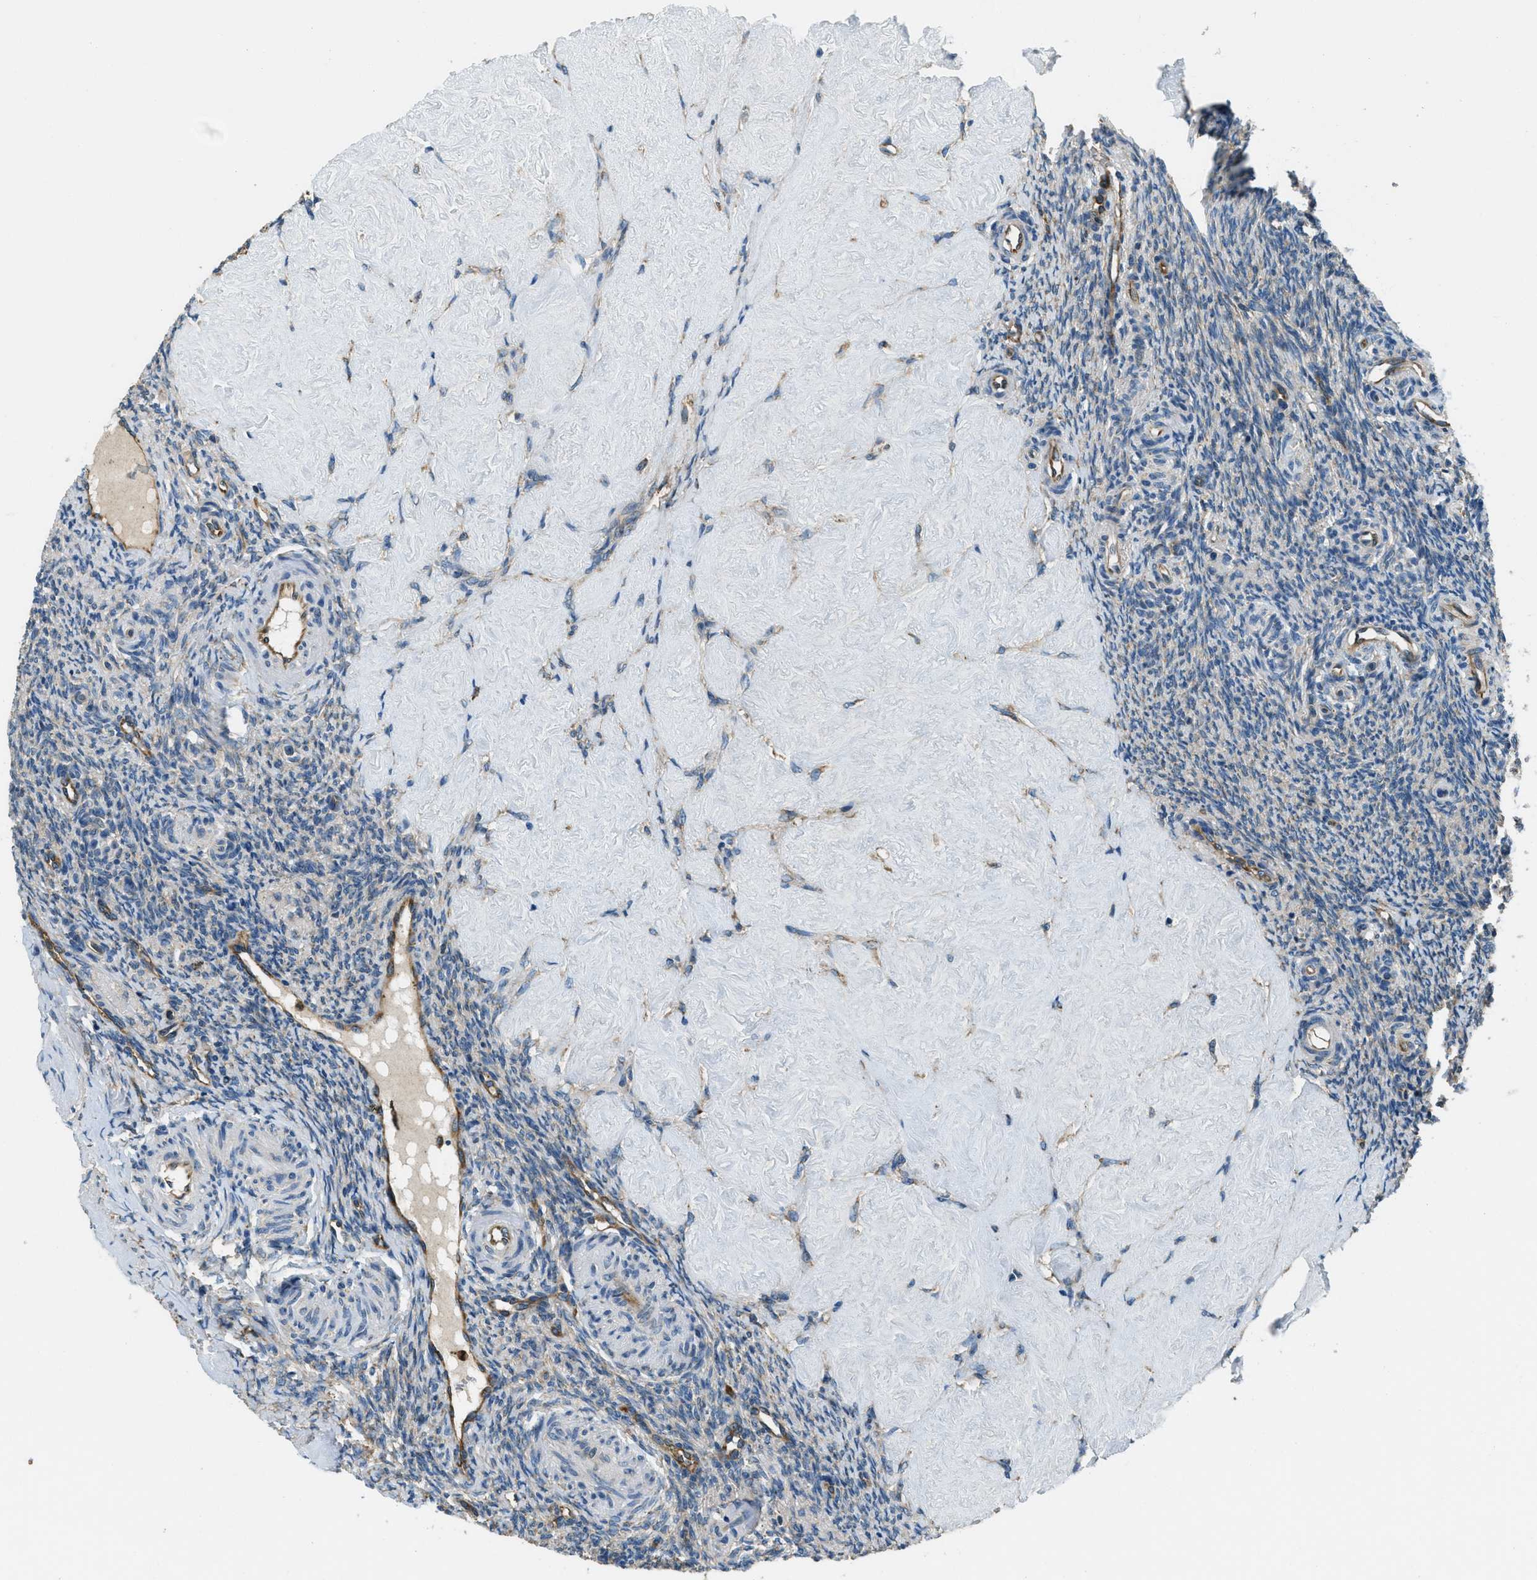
{"staining": {"intensity": "weak", "quantity": ">75%", "location": "cytoplasmic/membranous"}, "tissue": "ovary", "cell_type": "Follicle cells", "image_type": "normal", "snomed": [{"axis": "morphology", "description": "Normal tissue, NOS"}, {"axis": "topography", "description": "Ovary"}], "caption": "Protein expression analysis of normal ovary displays weak cytoplasmic/membranous staining in approximately >75% of follicle cells.", "gene": "GIMAP8", "patient": {"sex": "female", "age": 41}}